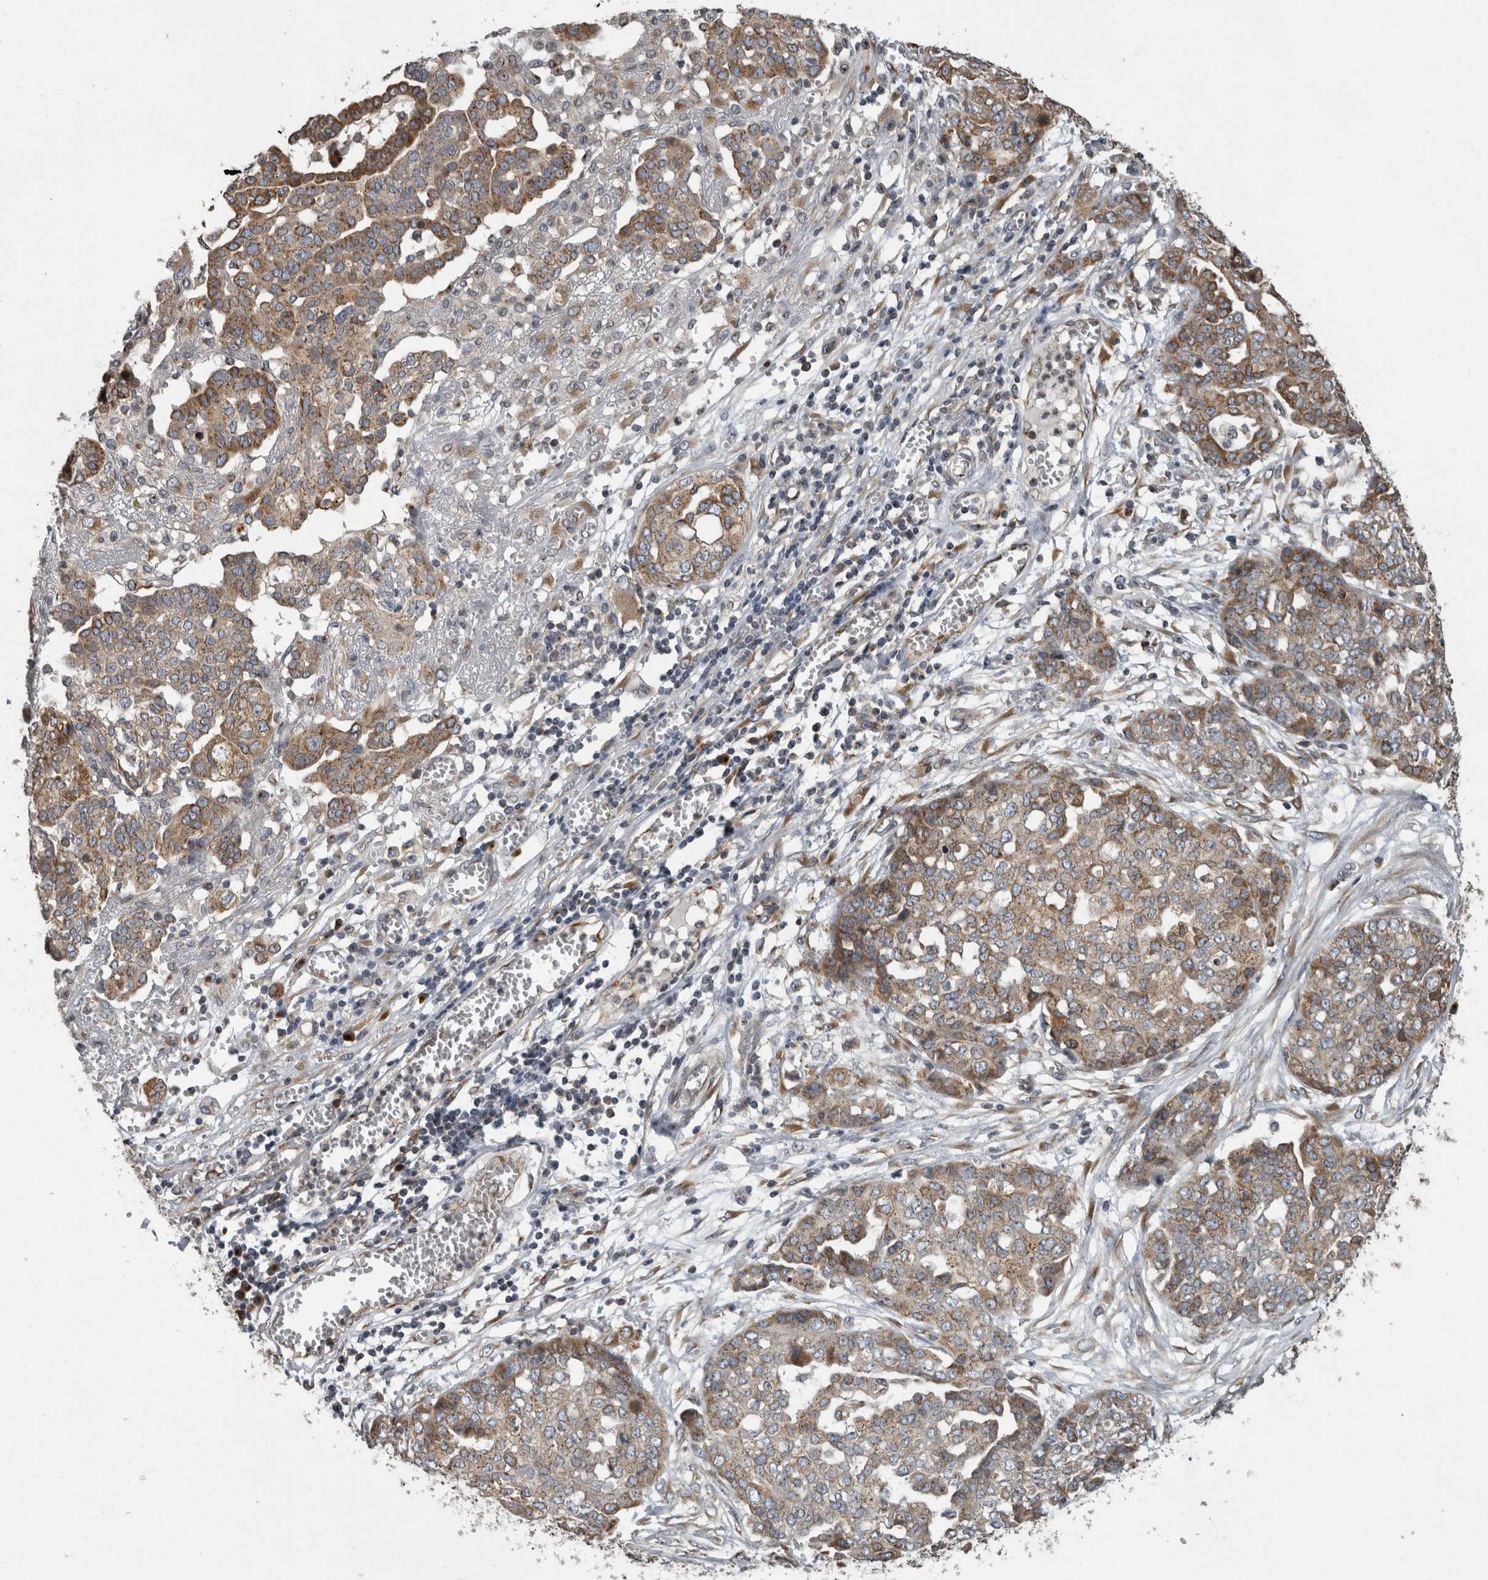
{"staining": {"intensity": "weak", "quantity": ">75%", "location": "cytoplasmic/membranous"}, "tissue": "ovarian cancer", "cell_type": "Tumor cells", "image_type": "cancer", "snomed": [{"axis": "morphology", "description": "Cystadenocarcinoma, serous, NOS"}, {"axis": "topography", "description": "Soft tissue"}, {"axis": "topography", "description": "Ovary"}], "caption": "A brown stain labels weak cytoplasmic/membranous positivity of a protein in human ovarian cancer tumor cells.", "gene": "LMAN2L", "patient": {"sex": "female", "age": 57}}